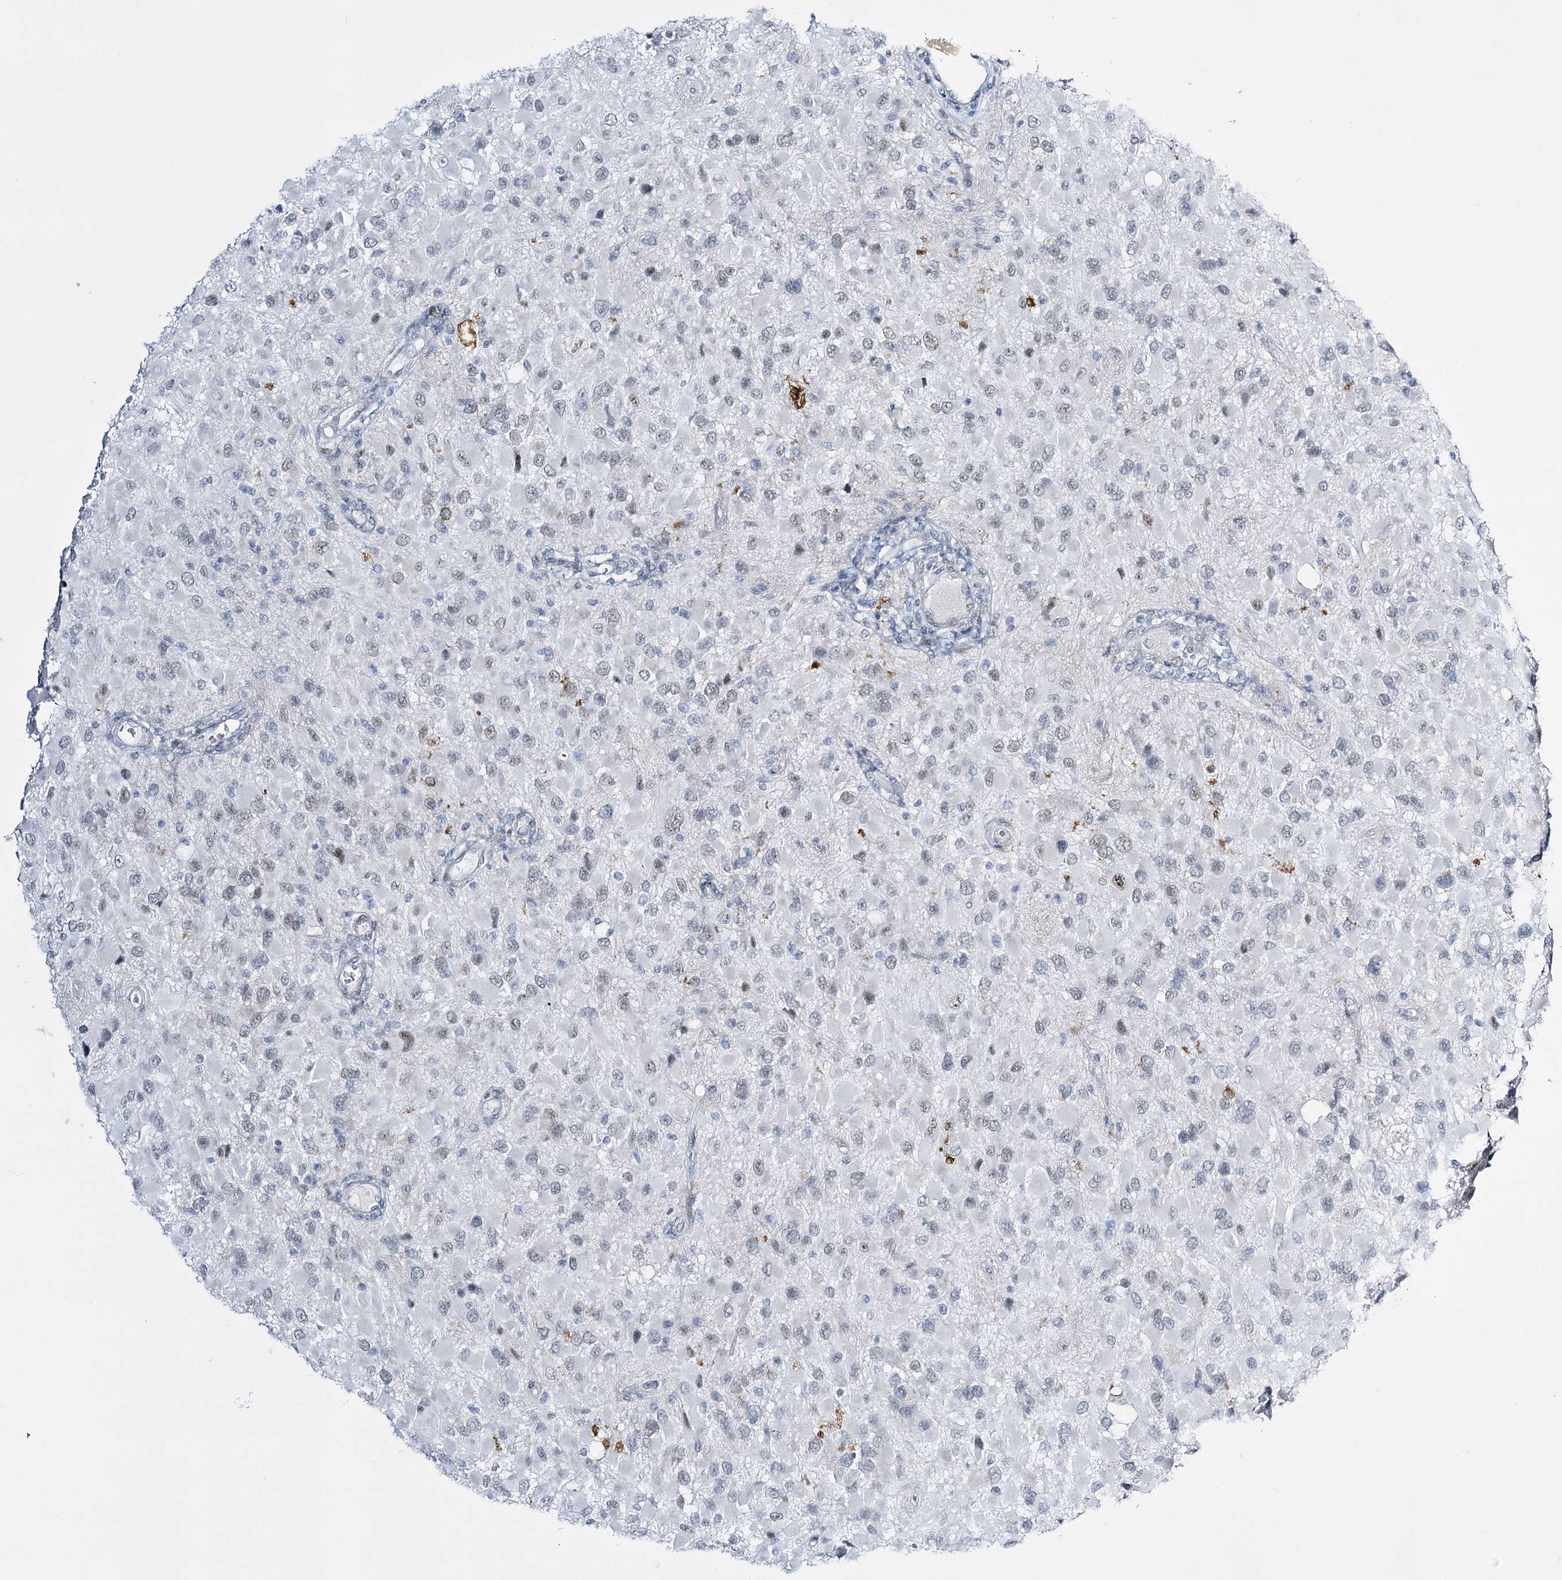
{"staining": {"intensity": "negative", "quantity": "none", "location": "none"}, "tissue": "glioma", "cell_type": "Tumor cells", "image_type": "cancer", "snomed": [{"axis": "morphology", "description": "Glioma, malignant, High grade"}, {"axis": "topography", "description": "Brain"}], "caption": "An immunohistochemistry histopathology image of glioma is shown. There is no staining in tumor cells of glioma.", "gene": "RBM15B", "patient": {"sex": "male", "age": 53}}